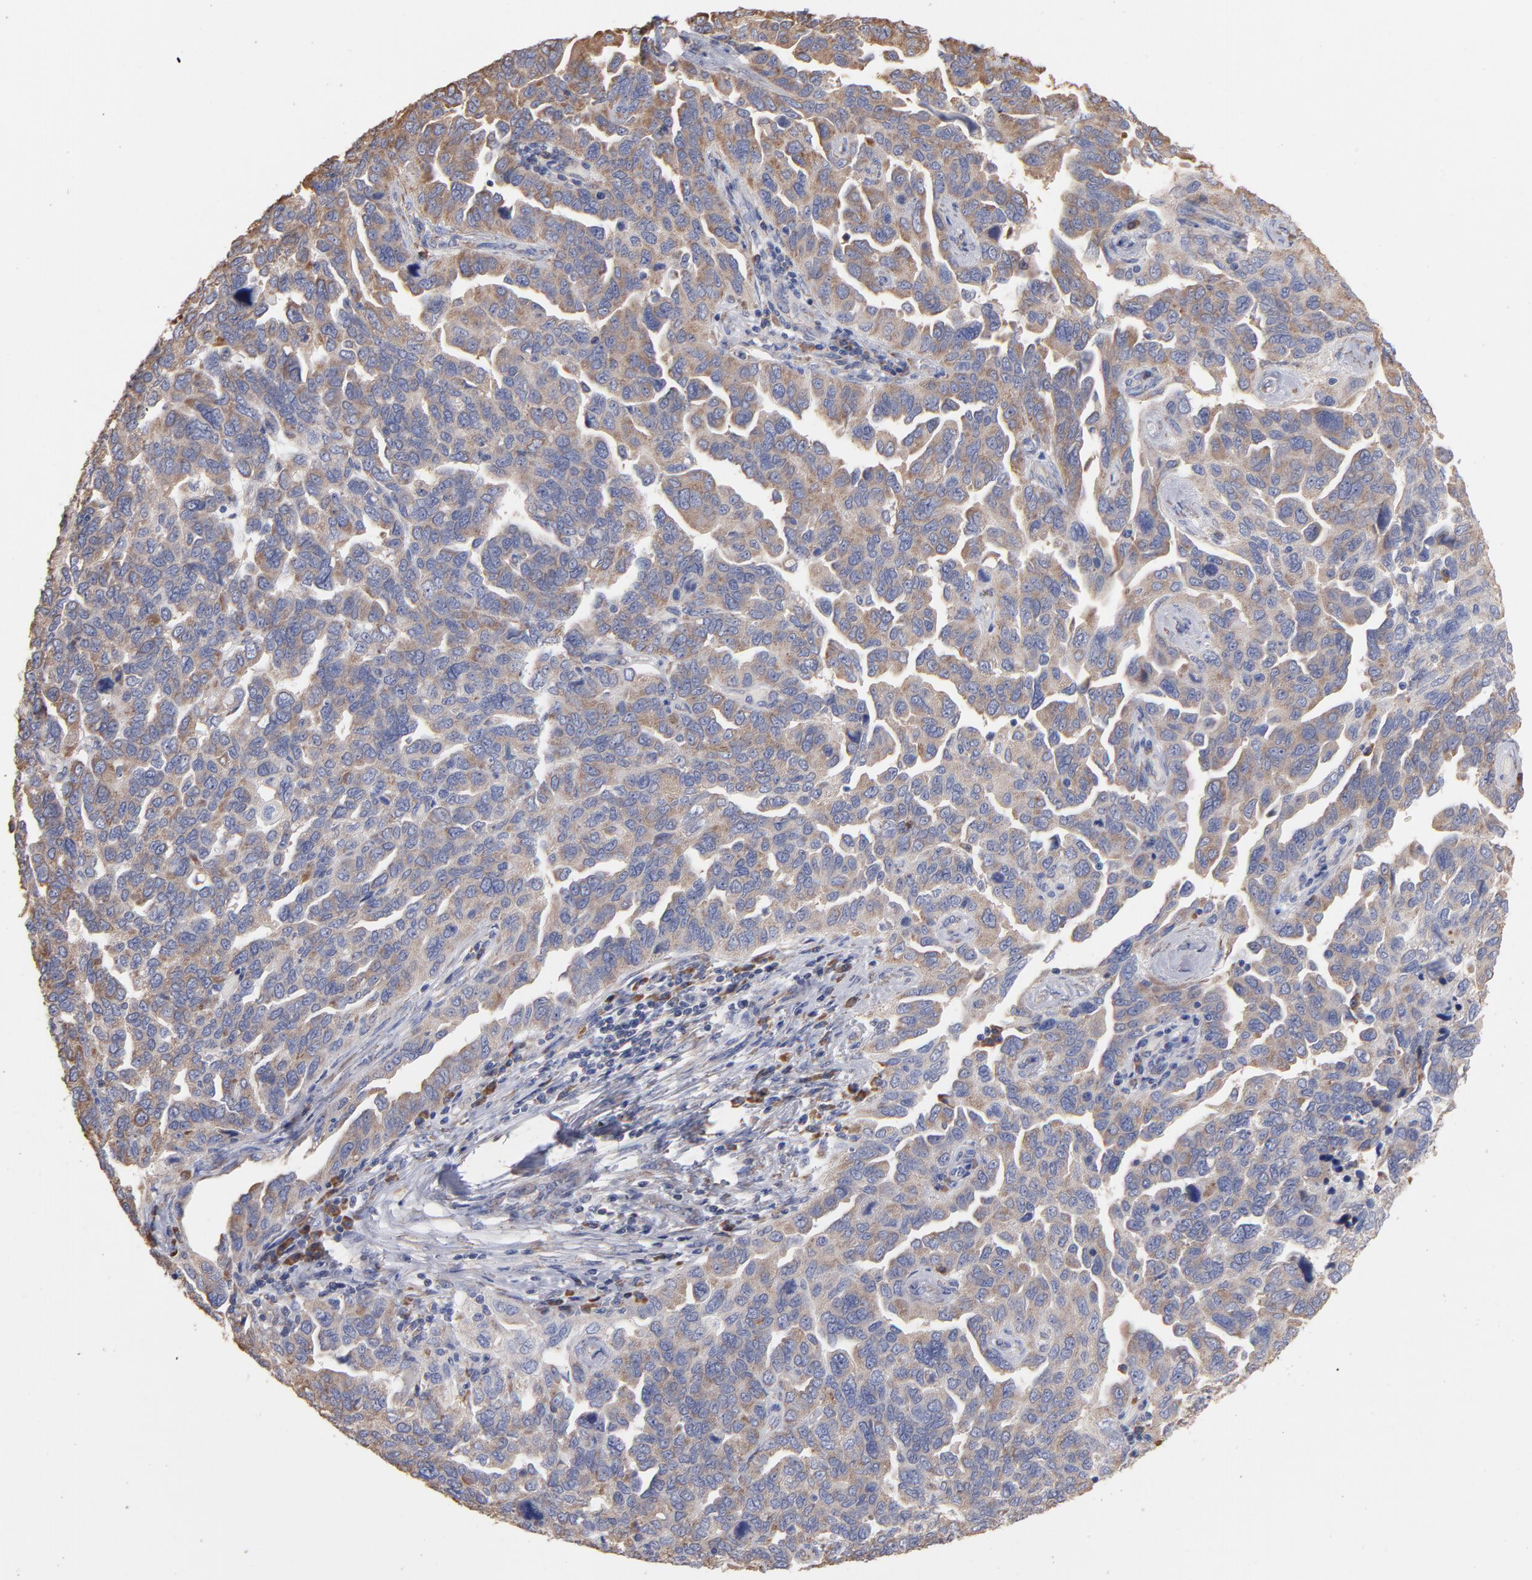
{"staining": {"intensity": "weak", "quantity": ">75%", "location": "cytoplasmic/membranous"}, "tissue": "ovarian cancer", "cell_type": "Tumor cells", "image_type": "cancer", "snomed": [{"axis": "morphology", "description": "Cystadenocarcinoma, serous, NOS"}, {"axis": "topography", "description": "Ovary"}], "caption": "The image reveals a brown stain indicating the presence of a protein in the cytoplasmic/membranous of tumor cells in ovarian cancer (serous cystadenocarcinoma).", "gene": "RPL9", "patient": {"sex": "female", "age": 64}}